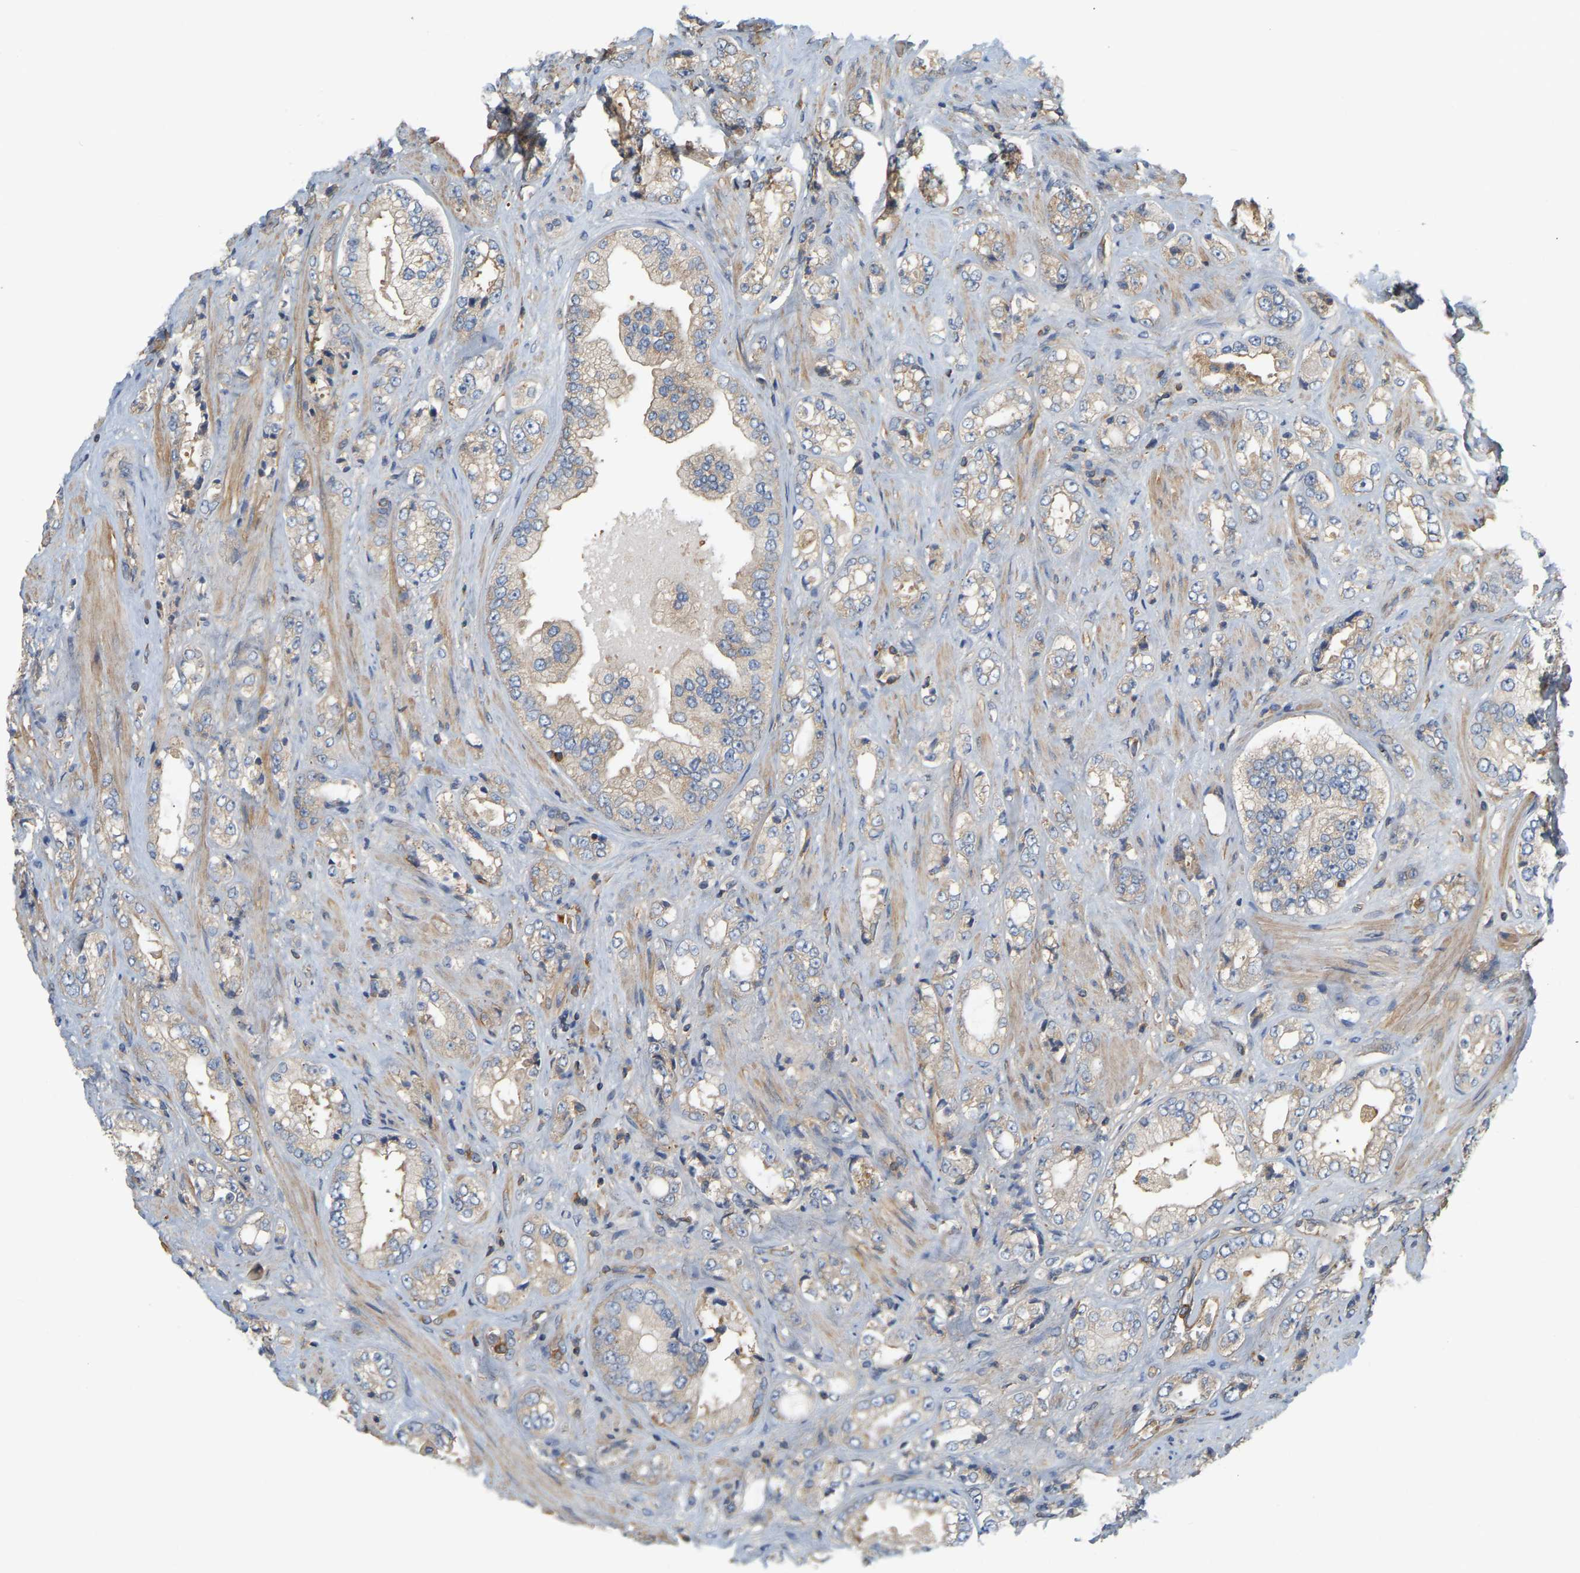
{"staining": {"intensity": "weak", "quantity": "<25%", "location": "cytoplasmic/membranous"}, "tissue": "prostate cancer", "cell_type": "Tumor cells", "image_type": "cancer", "snomed": [{"axis": "morphology", "description": "Adenocarcinoma, High grade"}, {"axis": "topography", "description": "Prostate"}], "caption": "This micrograph is of prostate adenocarcinoma (high-grade) stained with immunohistochemistry (IHC) to label a protein in brown with the nuclei are counter-stained blue. There is no expression in tumor cells.", "gene": "AKAP13", "patient": {"sex": "male", "age": 61}}